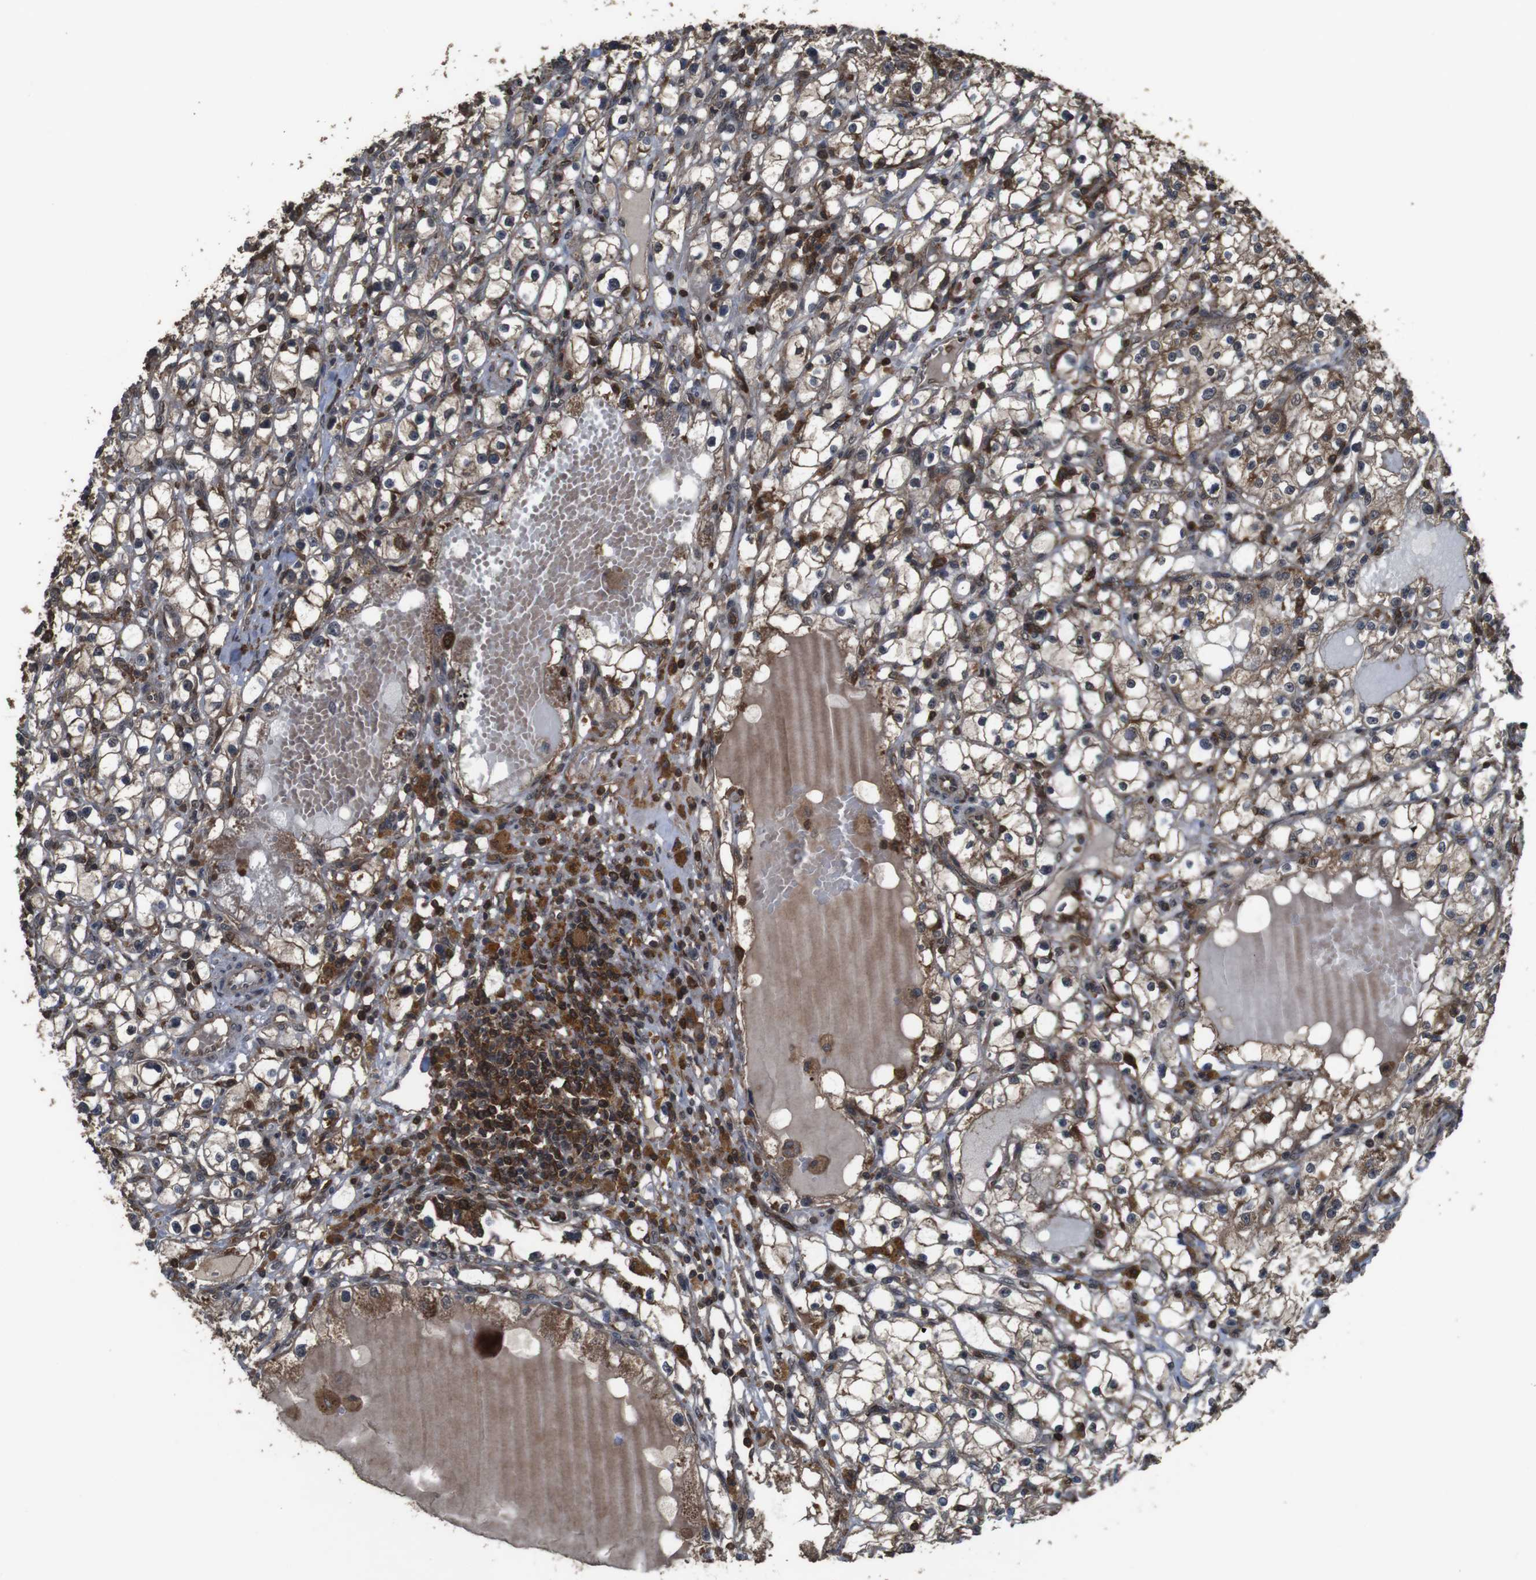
{"staining": {"intensity": "moderate", "quantity": ">75%", "location": "cytoplasmic/membranous"}, "tissue": "renal cancer", "cell_type": "Tumor cells", "image_type": "cancer", "snomed": [{"axis": "morphology", "description": "Adenocarcinoma, NOS"}, {"axis": "topography", "description": "Kidney"}], "caption": "IHC photomicrograph of neoplastic tissue: renal cancer stained using immunohistochemistry (IHC) reveals medium levels of moderate protein expression localized specifically in the cytoplasmic/membranous of tumor cells, appearing as a cytoplasmic/membranous brown color.", "gene": "BAG4", "patient": {"sex": "male", "age": 56}}